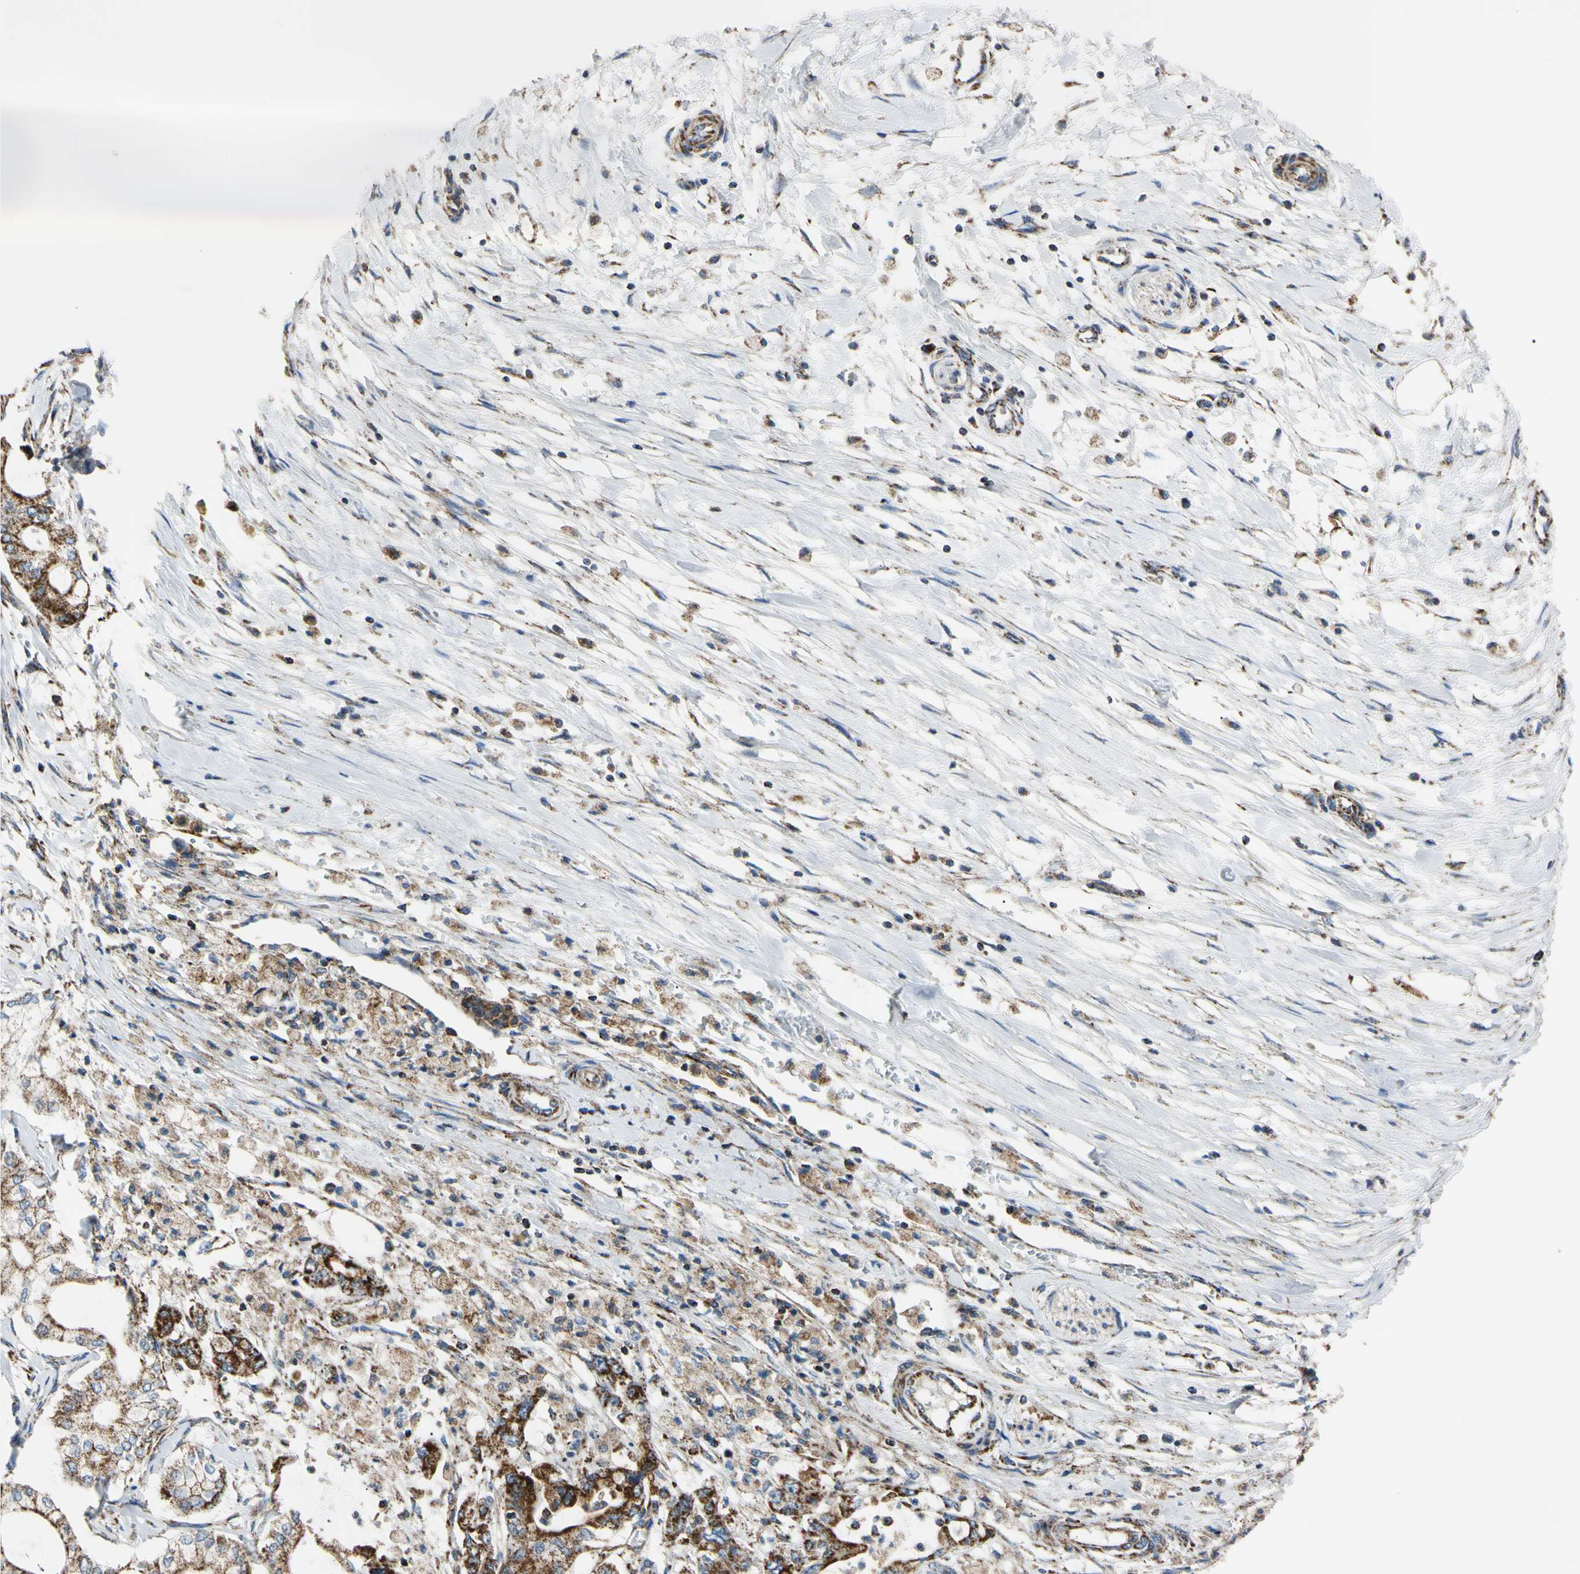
{"staining": {"intensity": "strong", "quantity": ">75%", "location": "cytoplasmic/membranous"}, "tissue": "pancreatic cancer", "cell_type": "Tumor cells", "image_type": "cancer", "snomed": [{"axis": "morphology", "description": "Adenocarcinoma, NOS"}, {"axis": "topography", "description": "Pancreas"}], "caption": "Pancreatic cancer (adenocarcinoma) stained with DAB (3,3'-diaminobenzidine) immunohistochemistry (IHC) shows high levels of strong cytoplasmic/membranous staining in about >75% of tumor cells. The staining is performed using DAB brown chromogen to label protein expression. The nuclei are counter-stained blue using hematoxylin.", "gene": "CLPP", "patient": {"sex": "male", "age": 70}}